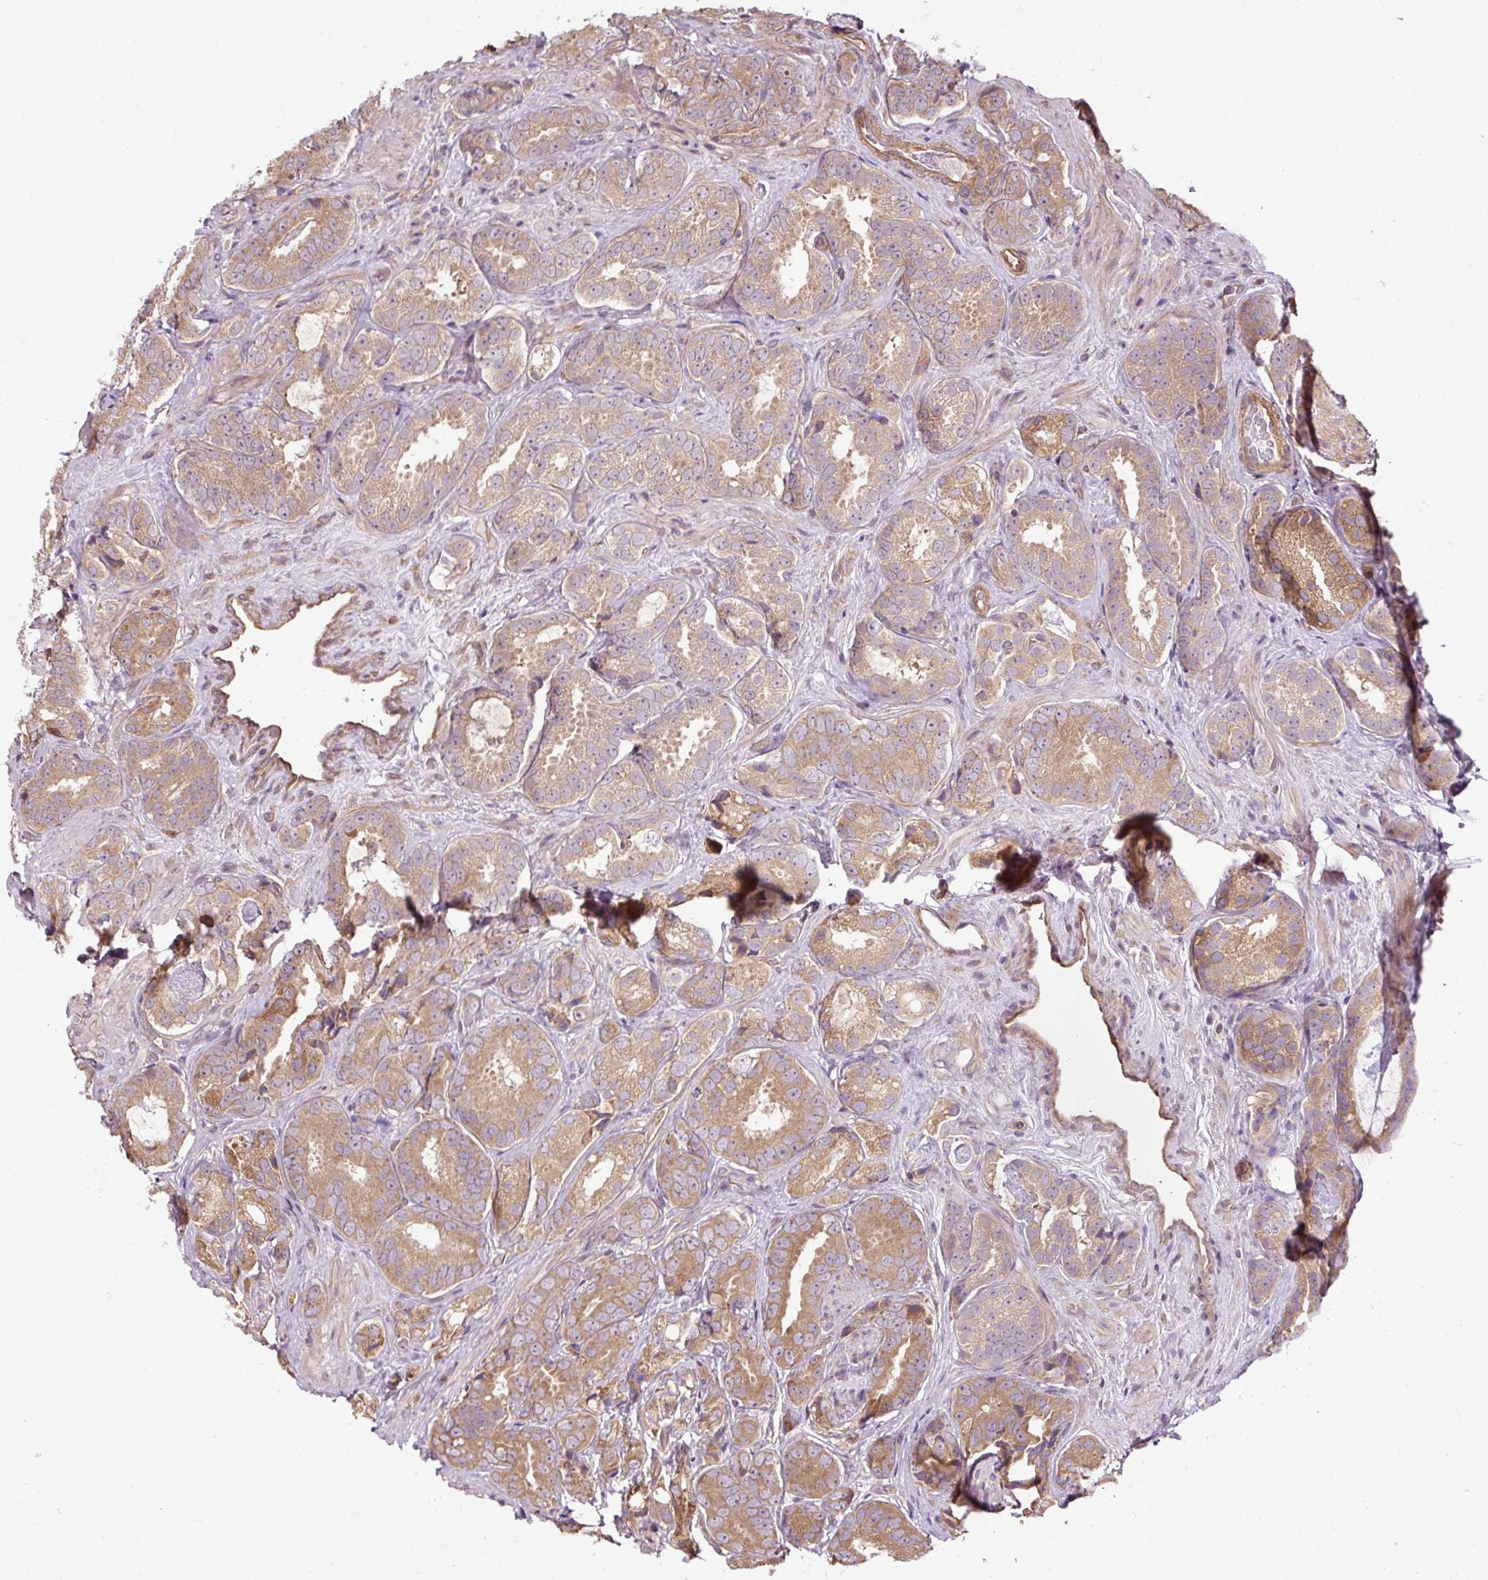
{"staining": {"intensity": "moderate", "quantity": ">75%", "location": "cytoplasmic/membranous"}, "tissue": "prostate cancer", "cell_type": "Tumor cells", "image_type": "cancer", "snomed": [{"axis": "morphology", "description": "Adenocarcinoma, High grade"}, {"axis": "topography", "description": "Prostate"}], "caption": "Immunohistochemistry micrograph of neoplastic tissue: human prostate cancer stained using immunohistochemistry (IHC) exhibits medium levels of moderate protein expression localized specifically in the cytoplasmic/membranous of tumor cells, appearing as a cytoplasmic/membranous brown color.", "gene": "FLRT1", "patient": {"sex": "male", "age": 71}}